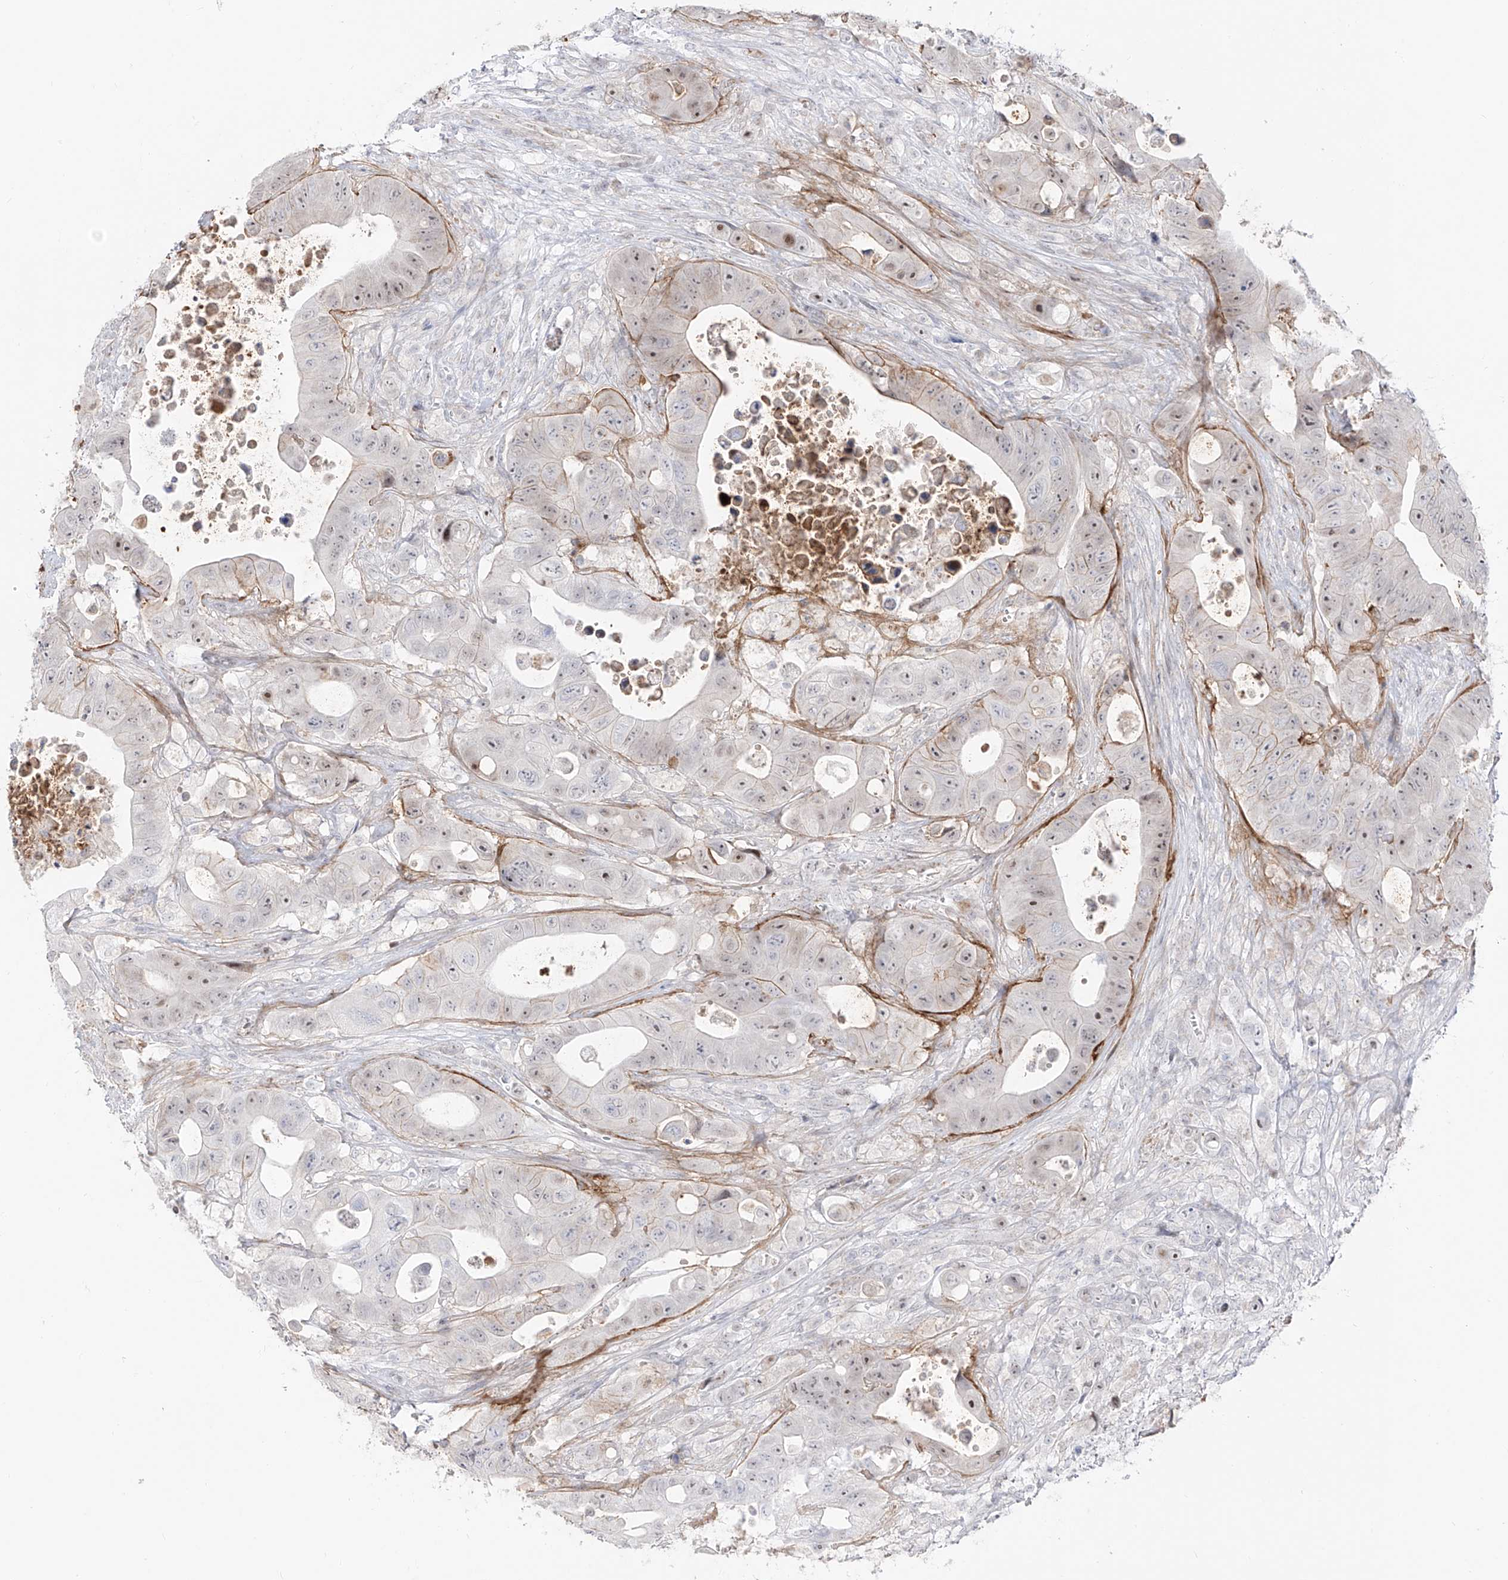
{"staining": {"intensity": "weak", "quantity": "<25%", "location": "nuclear"}, "tissue": "colorectal cancer", "cell_type": "Tumor cells", "image_type": "cancer", "snomed": [{"axis": "morphology", "description": "Adenocarcinoma, NOS"}, {"axis": "topography", "description": "Colon"}], "caption": "Human adenocarcinoma (colorectal) stained for a protein using immunohistochemistry (IHC) shows no positivity in tumor cells.", "gene": "ZNF180", "patient": {"sex": "female", "age": 46}}